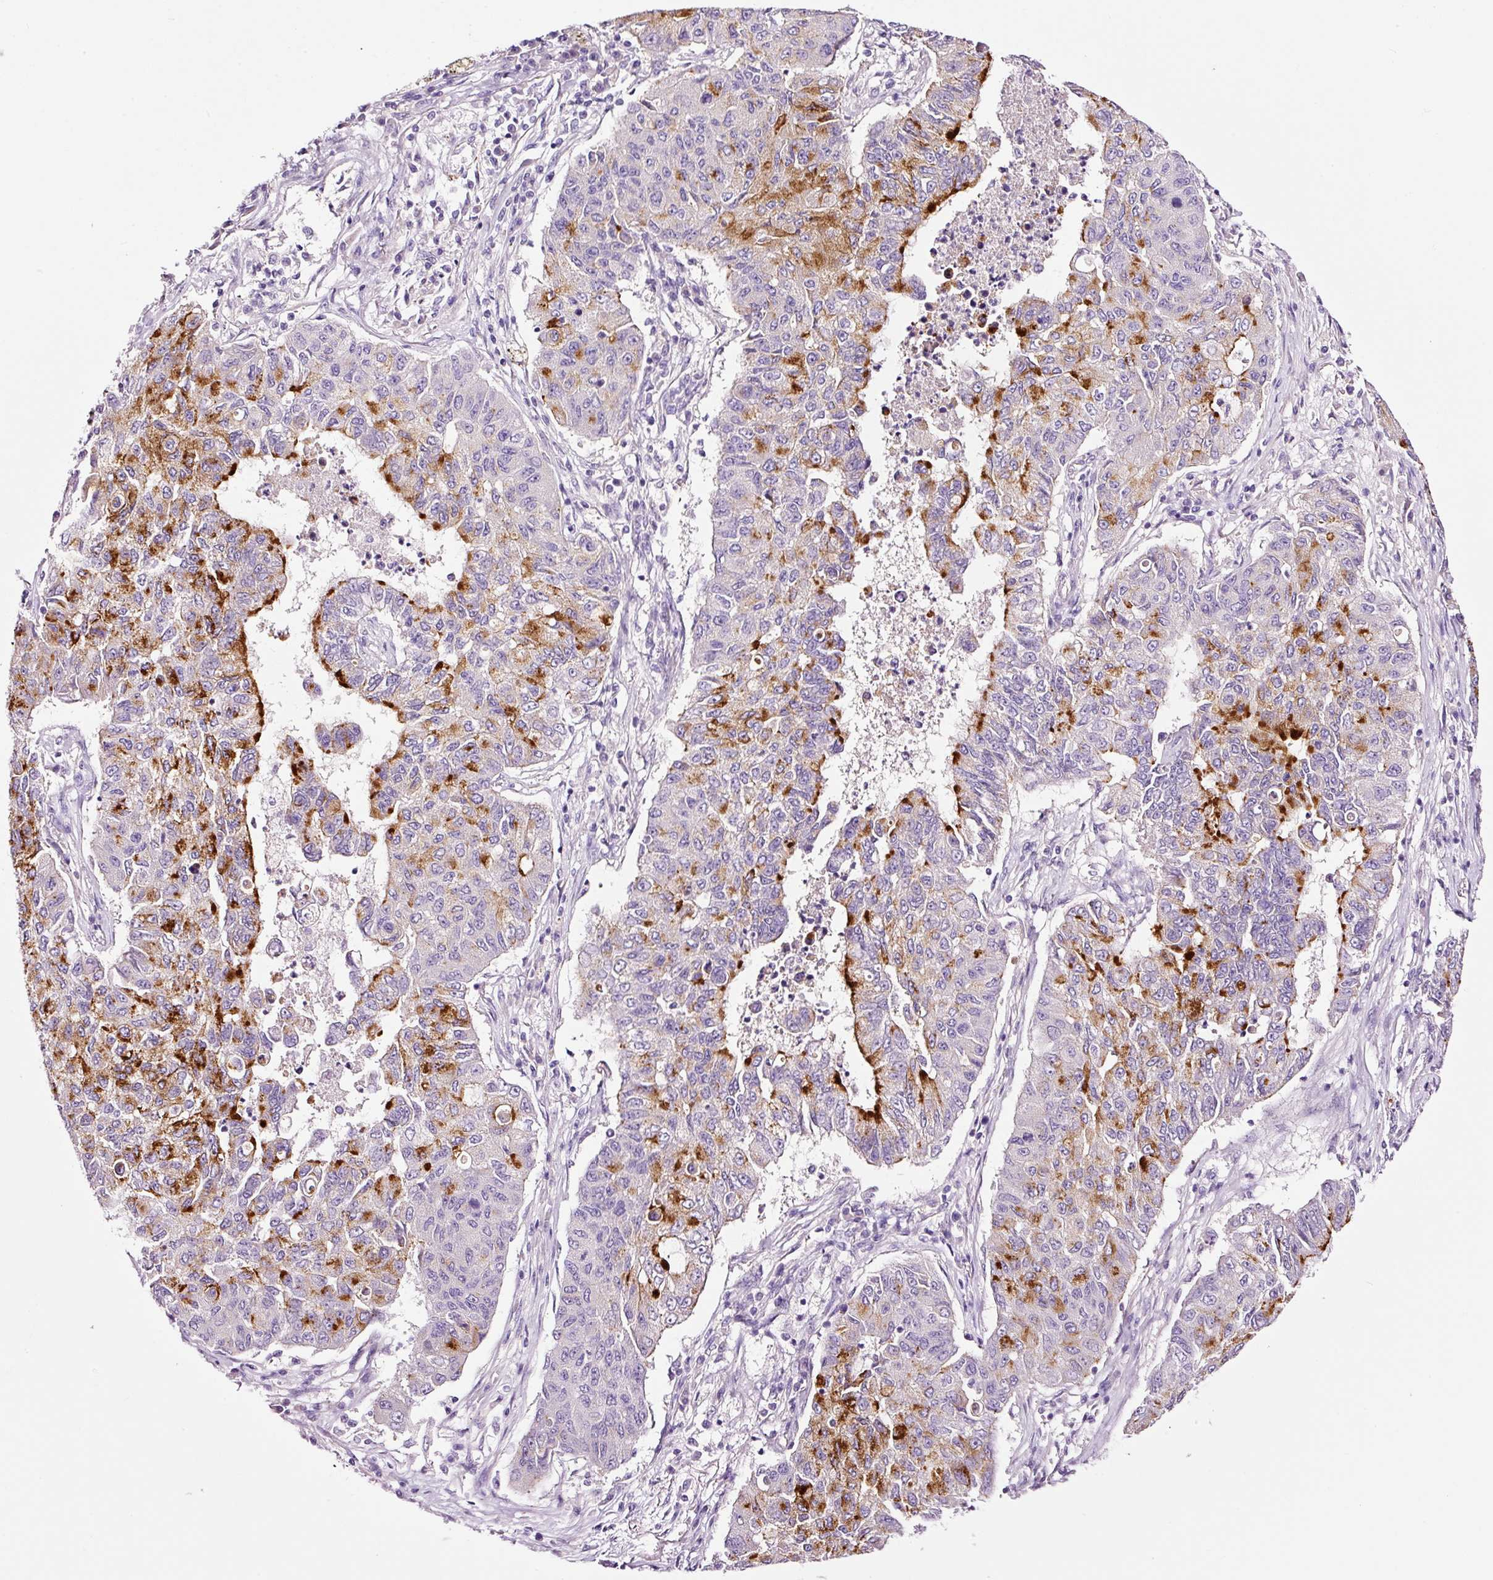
{"staining": {"intensity": "strong", "quantity": "25%-75%", "location": "cytoplasmic/membranous"}, "tissue": "lung cancer", "cell_type": "Tumor cells", "image_type": "cancer", "snomed": [{"axis": "morphology", "description": "Squamous cell carcinoma, NOS"}, {"axis": "topography", "description": "Lung"}], "caption": "Immunohistochemistry (IHC) (DAB) staining of lung cancer demonstrates strong cytoplasmic/membranous protein staining in approximately 25%-75% of tumor cells. Nuclei are stained in blue.", "gene": "PAM", "patient": {"sex": "male", "age": 74}}